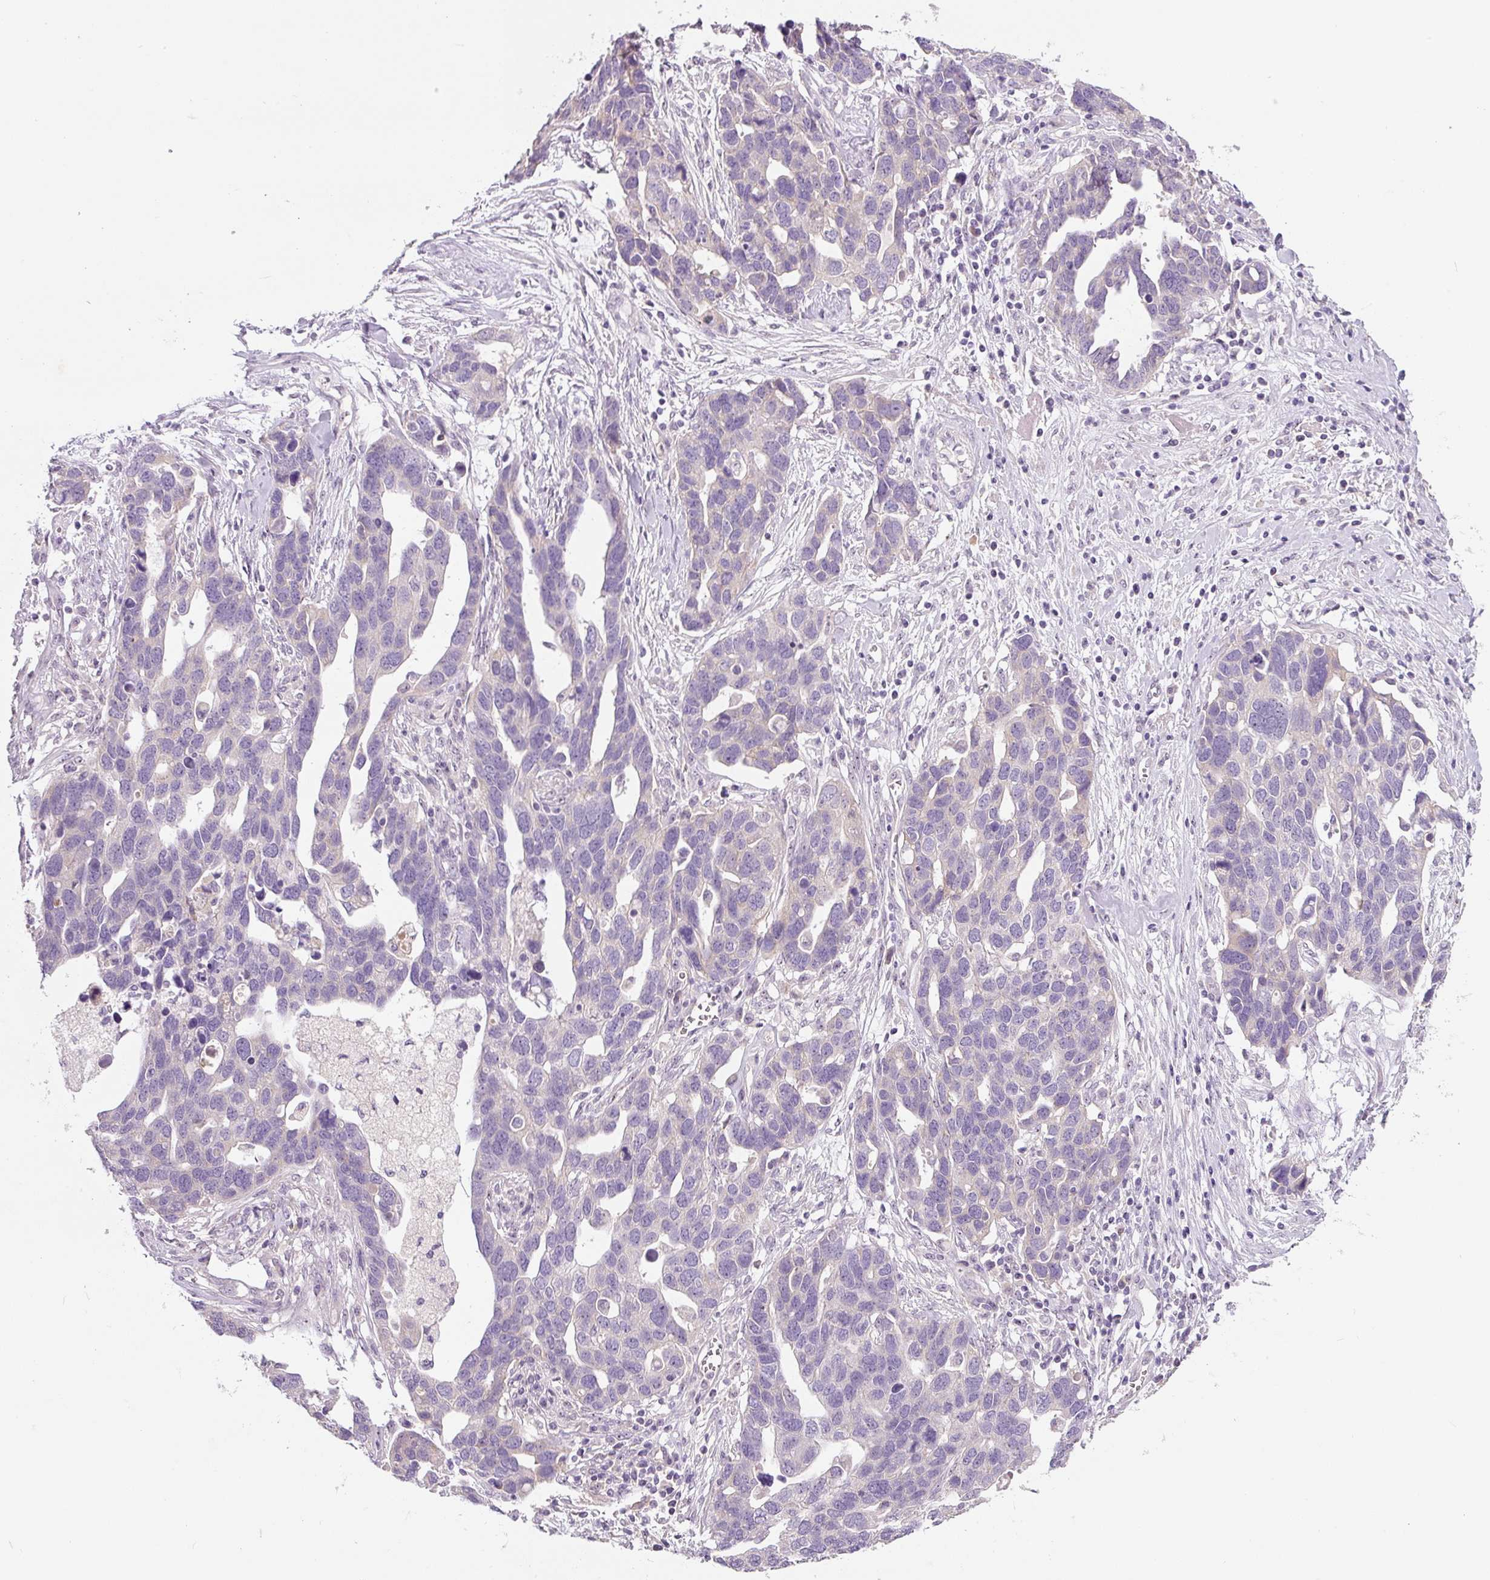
{"staining": {"intensity": "negative", "quantity": "none", "location": "none"}, "tissue": "ovarian cancer", "cell_type": "Tumor cells", "image_type": "cancer", "snomed": [{"axis": "morphology", "description": "Cystadenocarcinoma, serous, NOS"}, {"axis": "topography", "description": "Ovary"}], "caption": "Tumor cells are negative for protein expression in human ovarian serous cystadenocarcinoma.", "gene": "TMEM37", "patient": {"sex": "female", "age": 54}}